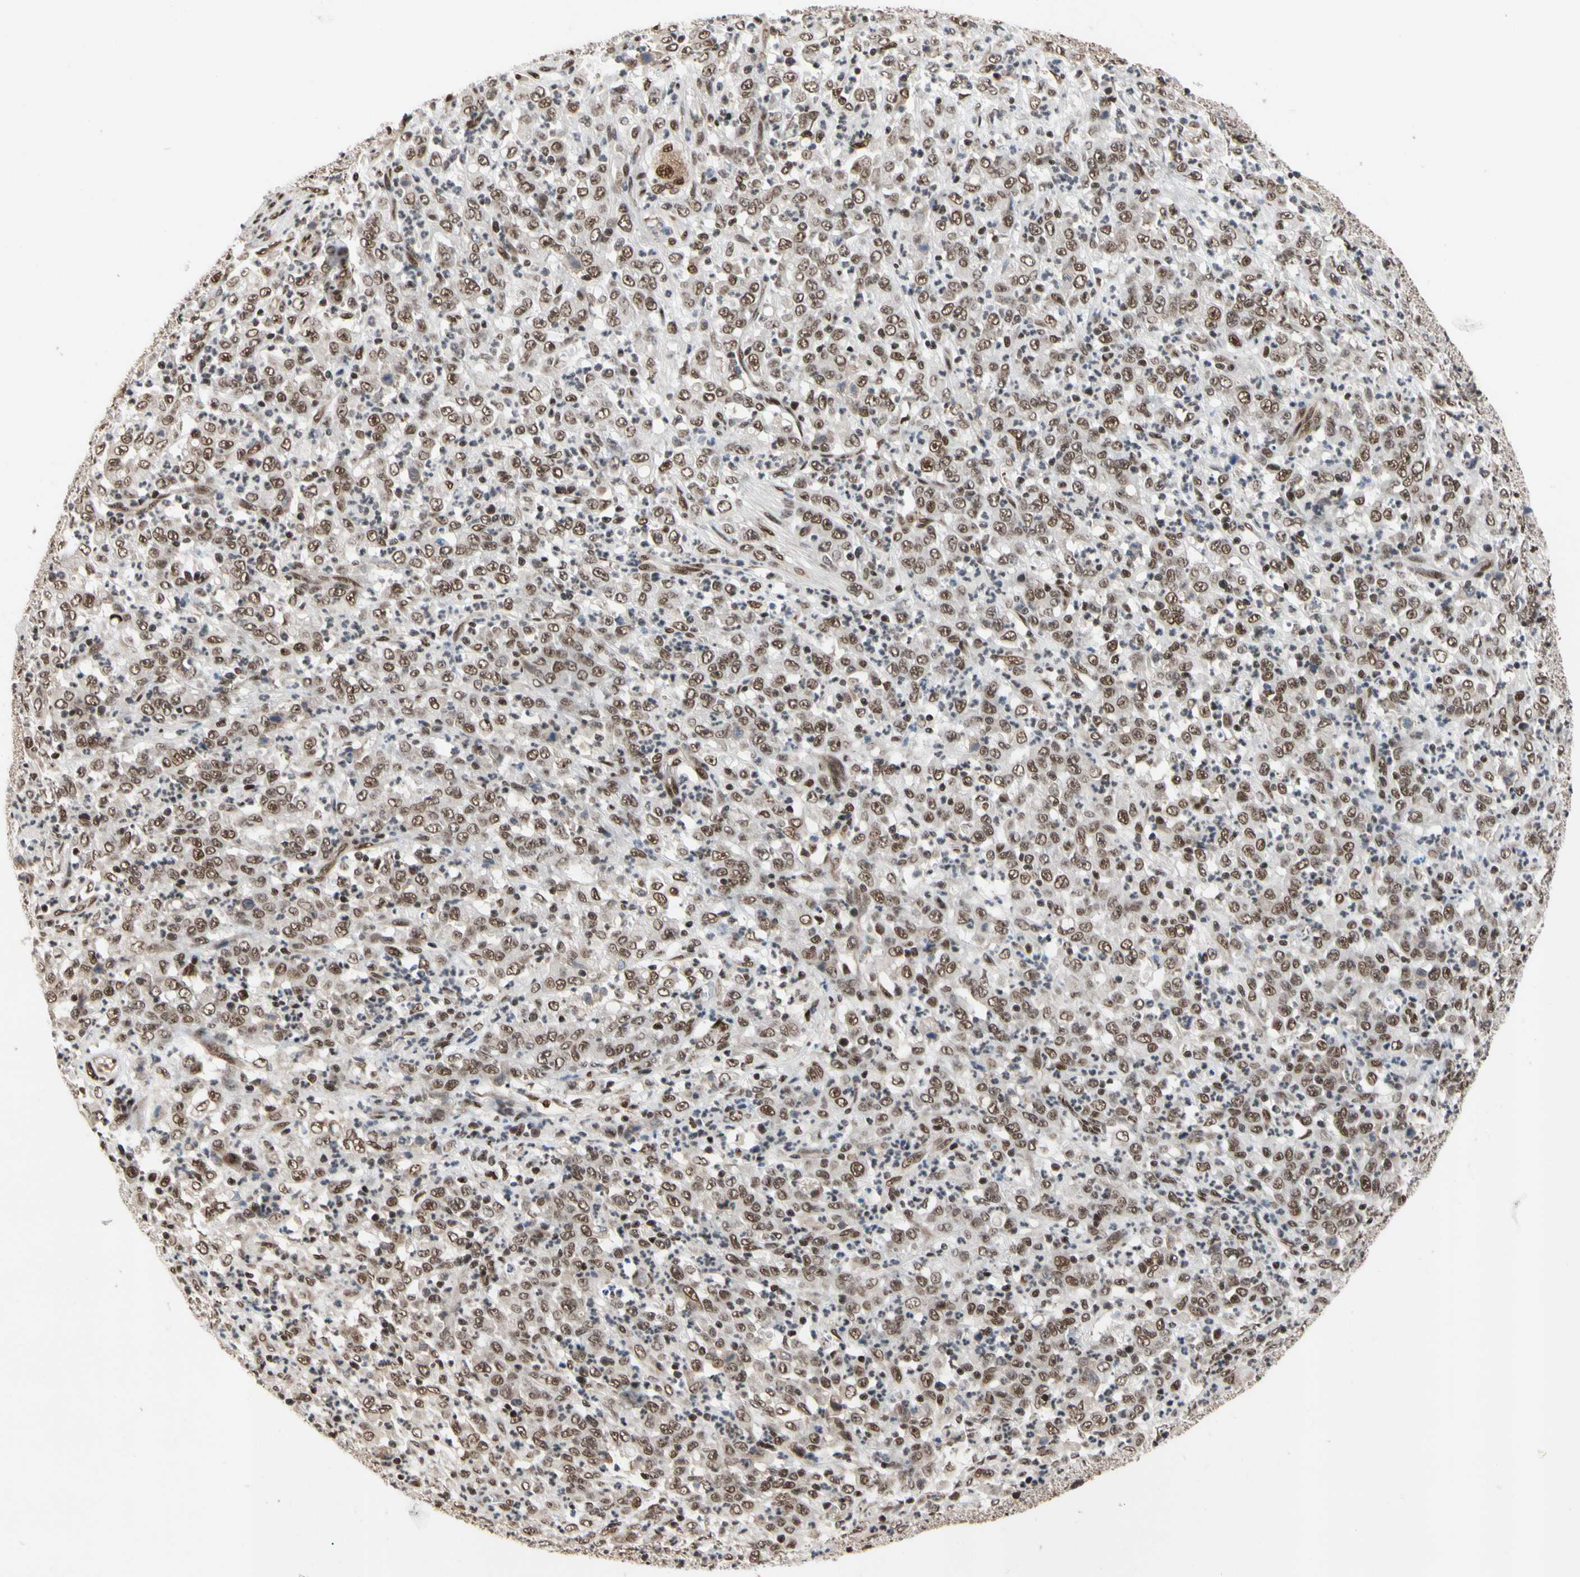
{"staining": {"intensity": "moderate", "quantity": ">75%", "location": "nuclear"}, "tissue": "stomach cancer", "cell_type": "Tumor cells", "image_type": "cancer", "snomed": [{"axis": "morphology", "description": "Adenocarcinoma, NOS"}, {"axis": "topography", "description": "Stomach, lower"}], "caption": "Adenocarcinoma (stomach) tissue exhibits moderate nuclear staining in about >75% of tumor cells", "gene": "FAM98B", "patient": {"sex": "female", "age": 71}}